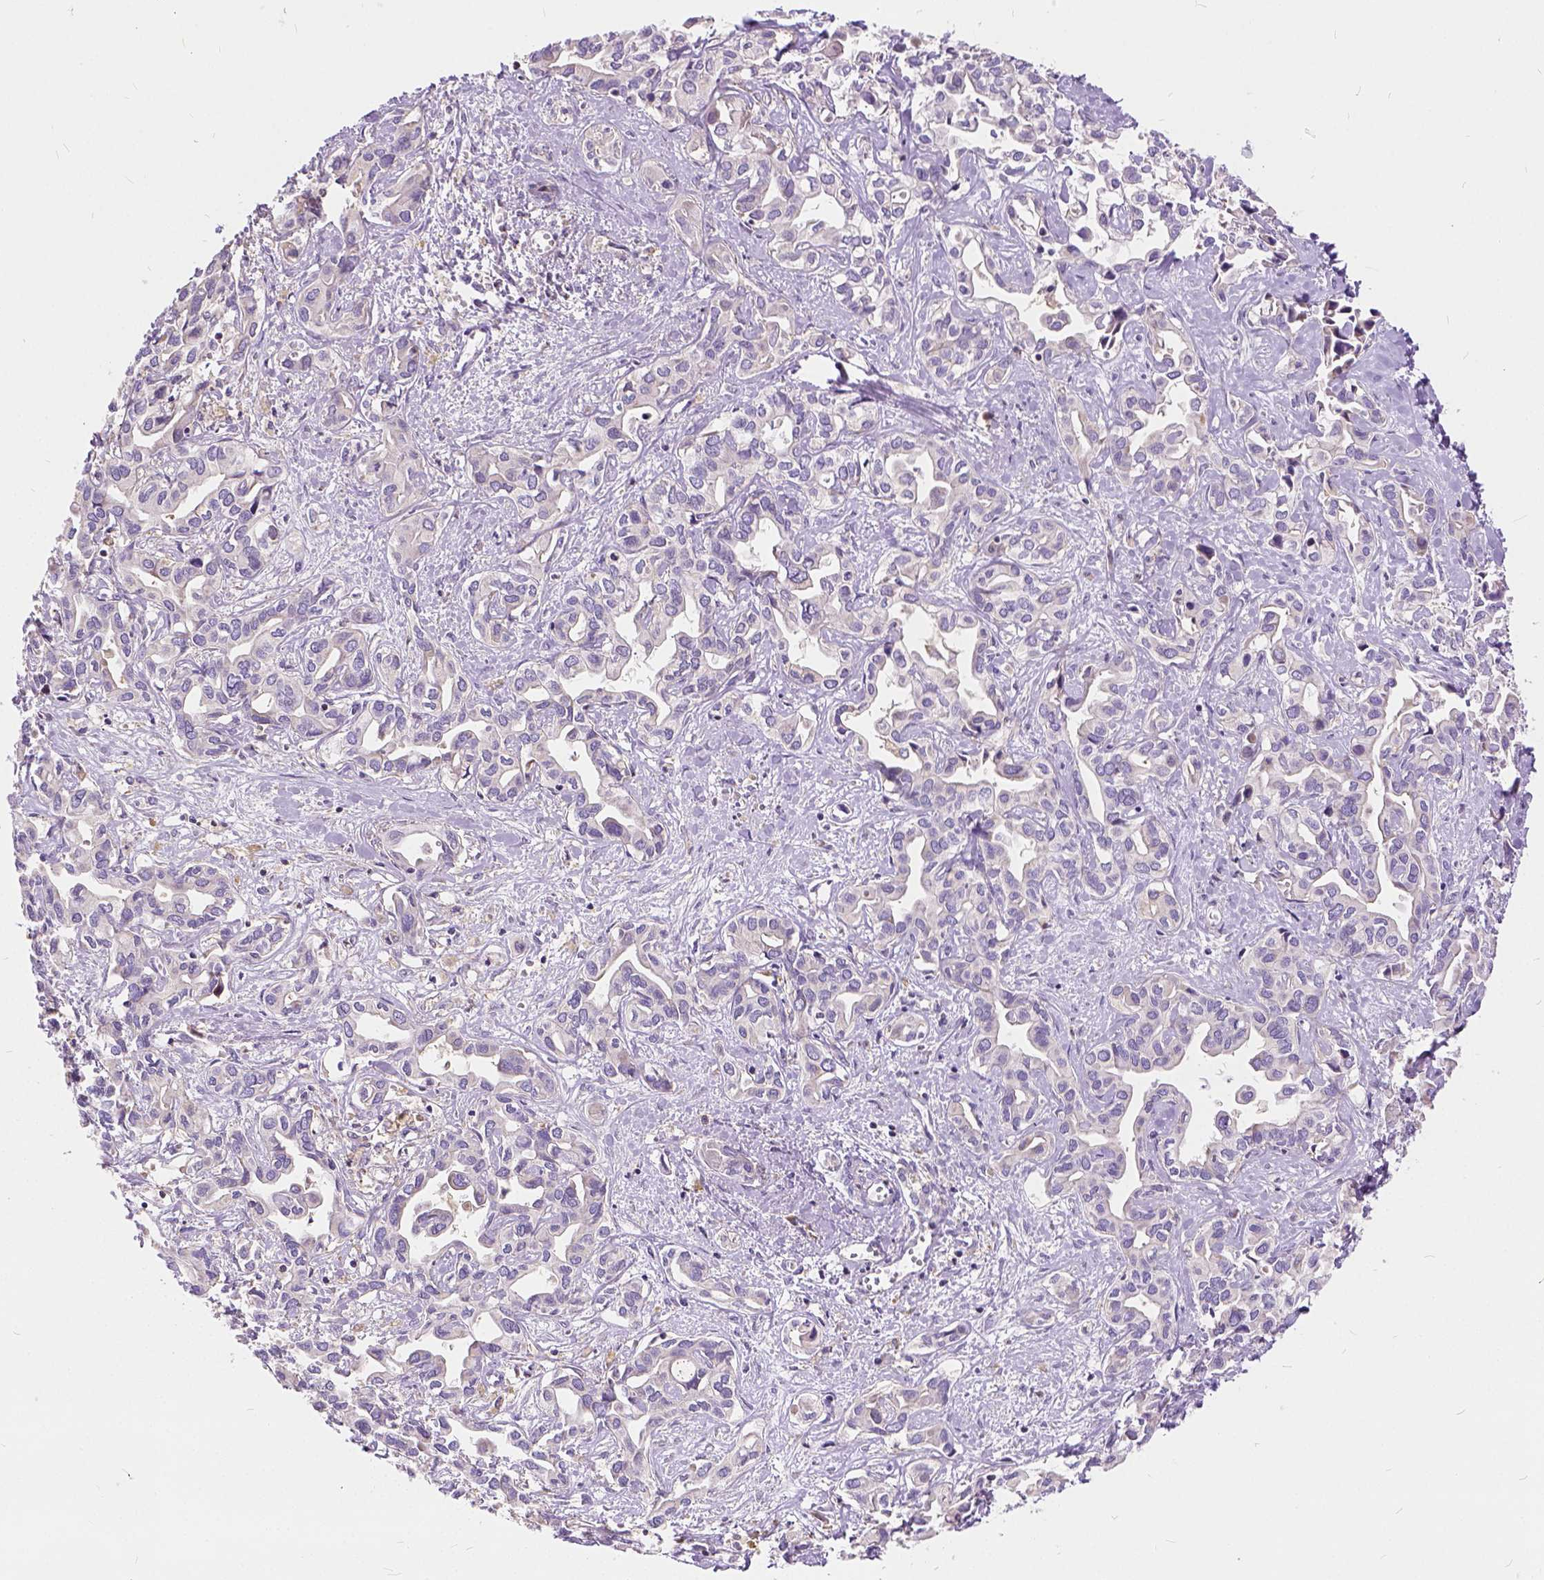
{"staining": {"intensity": "negative", "quantity": "none", "location": "none"}, "tissue": "liver cancer", "cell_type": "Tumor cells", "image_type": "cancer", "snomed": [{"axis": "morphology", "description": "Cholangiocarcinoma"}, {"axis": "topography", "description": "Liver"}], "caption": "Cholangiocarcinoma (liver) stained for a protein using immunohistochemistry (IHC) demonstrates no staining tumor cells.", "gene": "CADM4", "patient": {"sex": "female", "age": 64}}